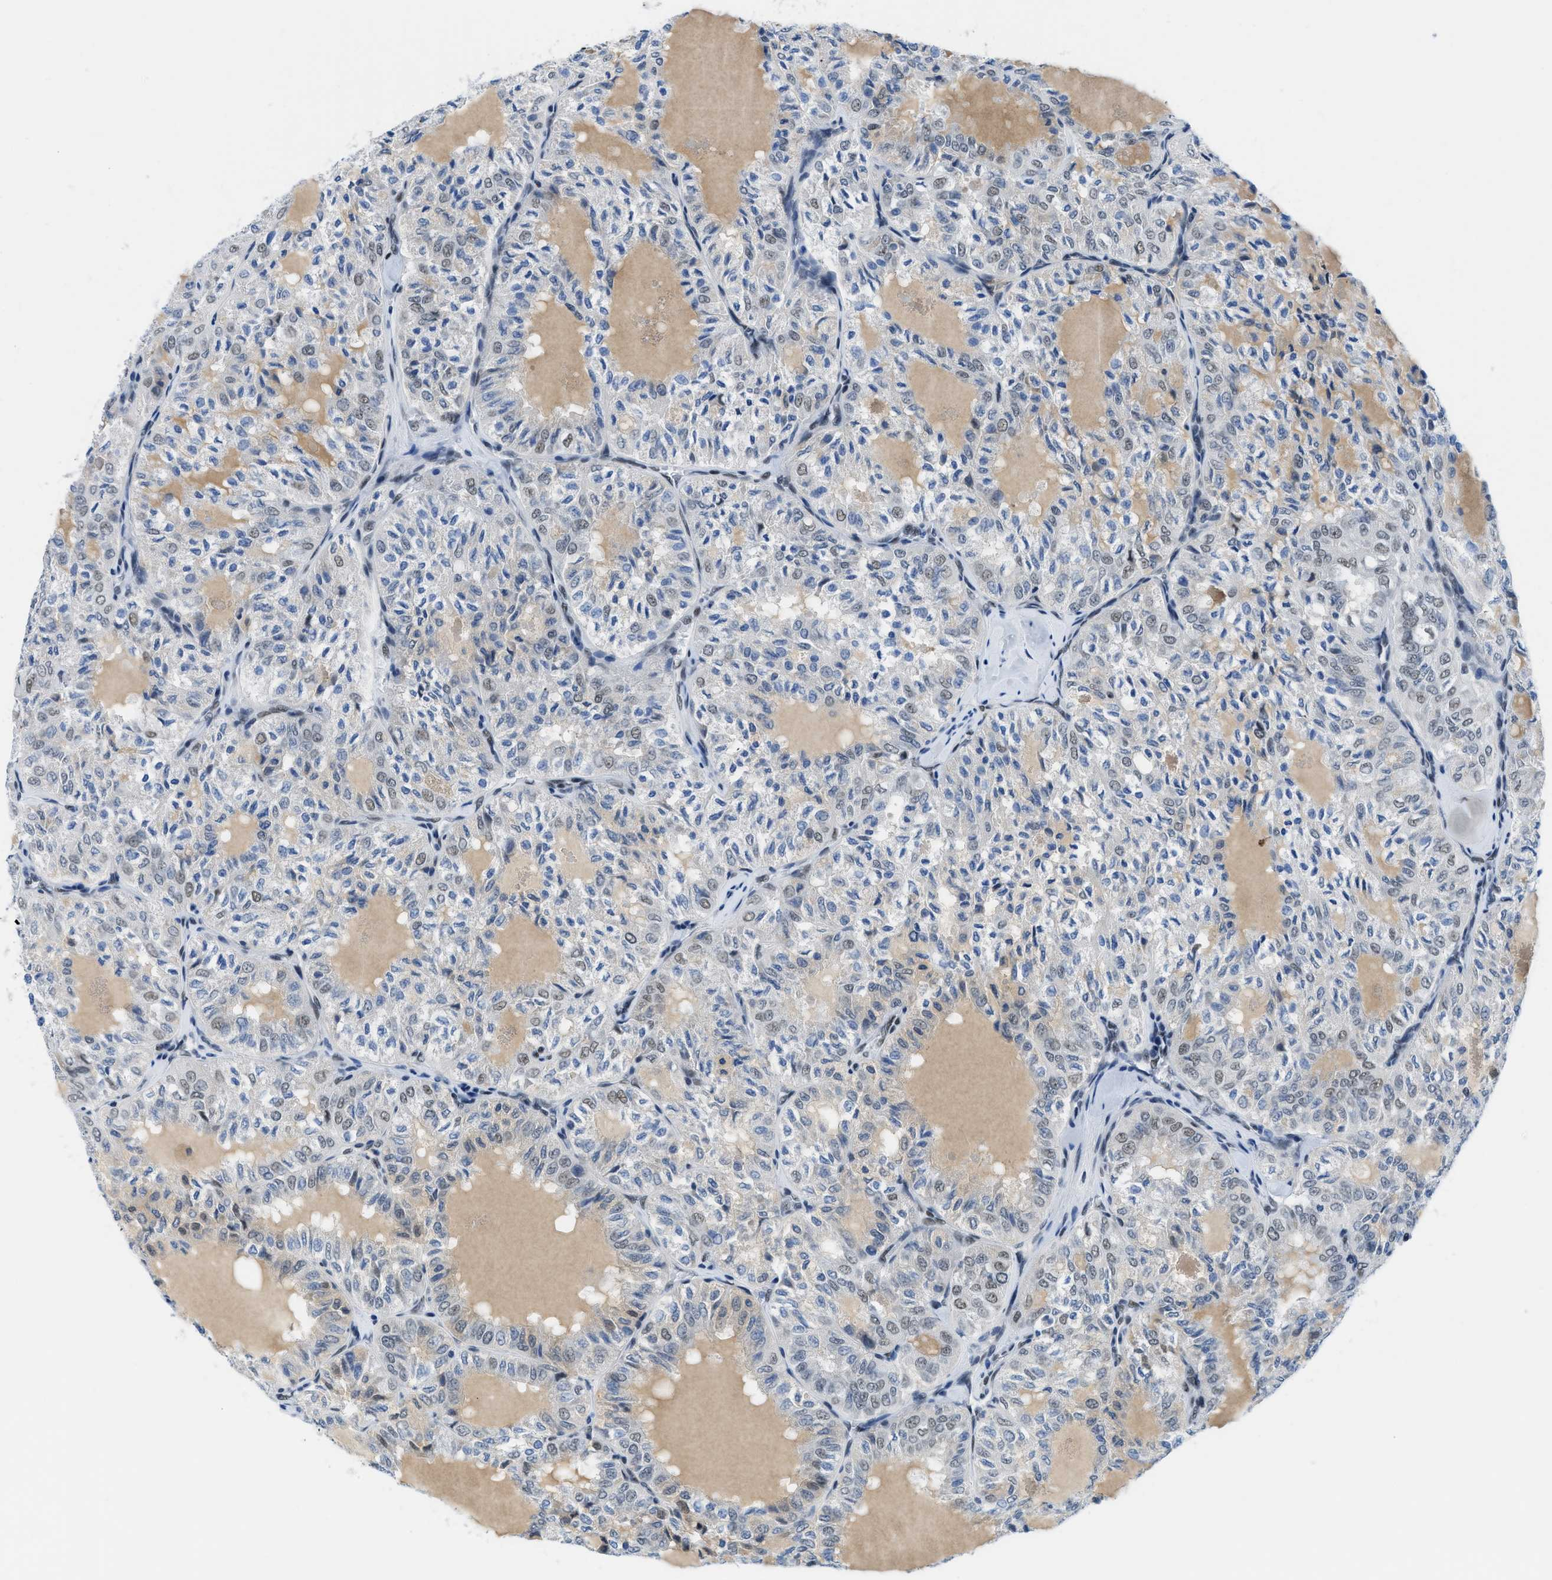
{"staining": {"intensity": "weak", "quantity": "<25%", "location": "nuclear"}, "tissue": "thyroid cancer", "cell_type": "Tumor cells", "image_type": "cancer", "snomed": [{"axis": "morphology", "description": "Follicular adenoma carcinoma, NOS"}, {"axis": "topography", "description": "Thyroid gland"}], "caption": "IHC of thyroid cancer (follicular adenoma carcinoma) reveals no expression in tumor cells. (Immunohistochemistry (ihc), brightfield microscopy, high magnification).", "gene": "SMARCAD1", "patient": {"sex": "male", "age": 75}}